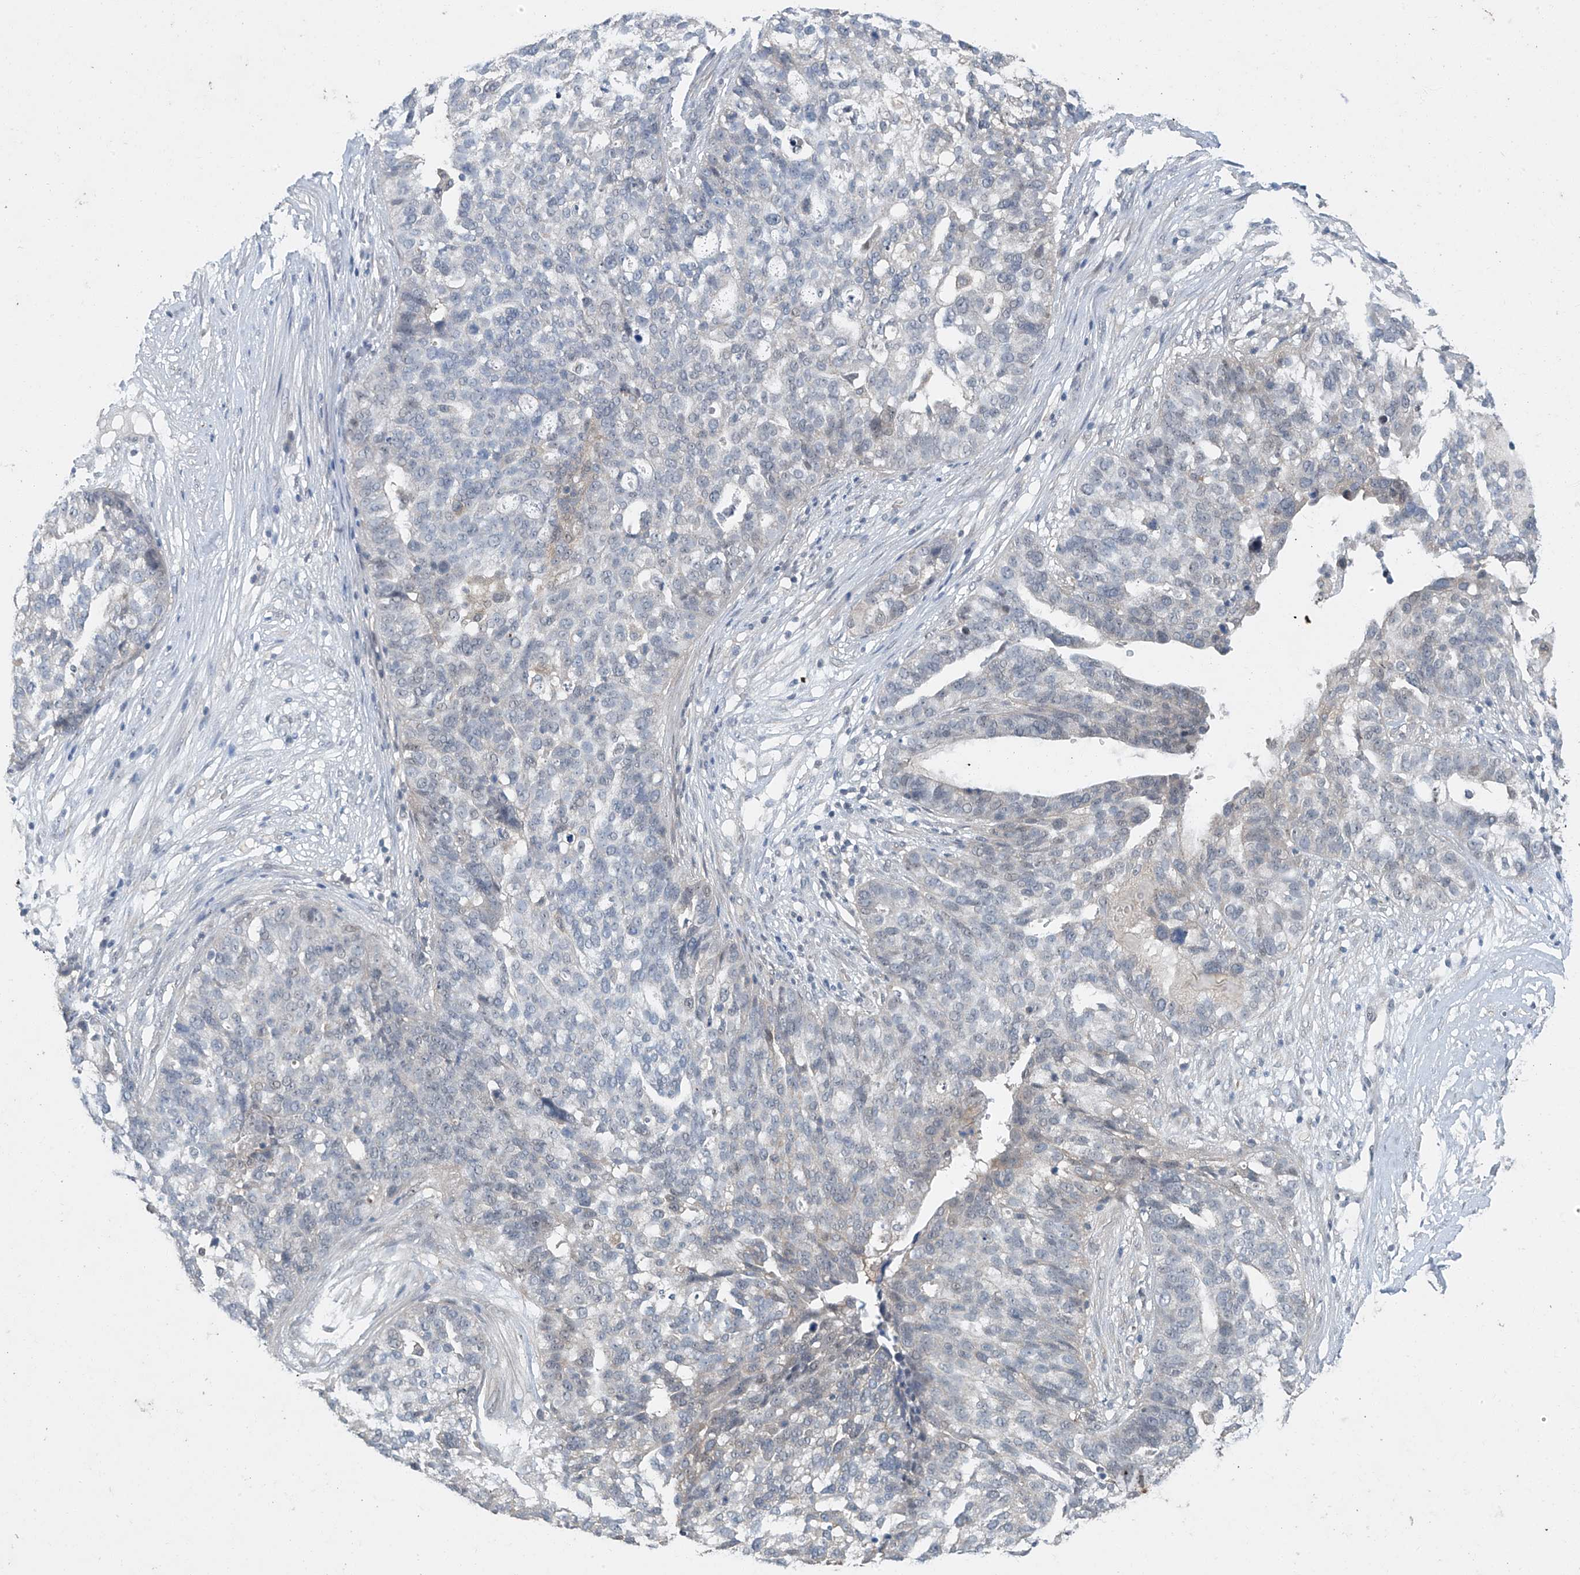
{"staining": {"intensity": "negative", "quantity": "none", "location": "none"}, "tissue": "ovarian cancer", "cell_type": "Tumor cells", "image_type": "cancer", "snomed": [{"axis": "morphology", "description": "Cystadenocarcinoma, serous, NOS"}, {"axis": "topography", "description": "Ovary"}], "caption": "Immunohistochemistry micrograph of ovarian cancer (serous cystadenocarcinoma) stained for a protein (brown), which displays no staining in tumor cells.", "gene": "TAF8", "patient": {"sex": "female", "age": 59}}